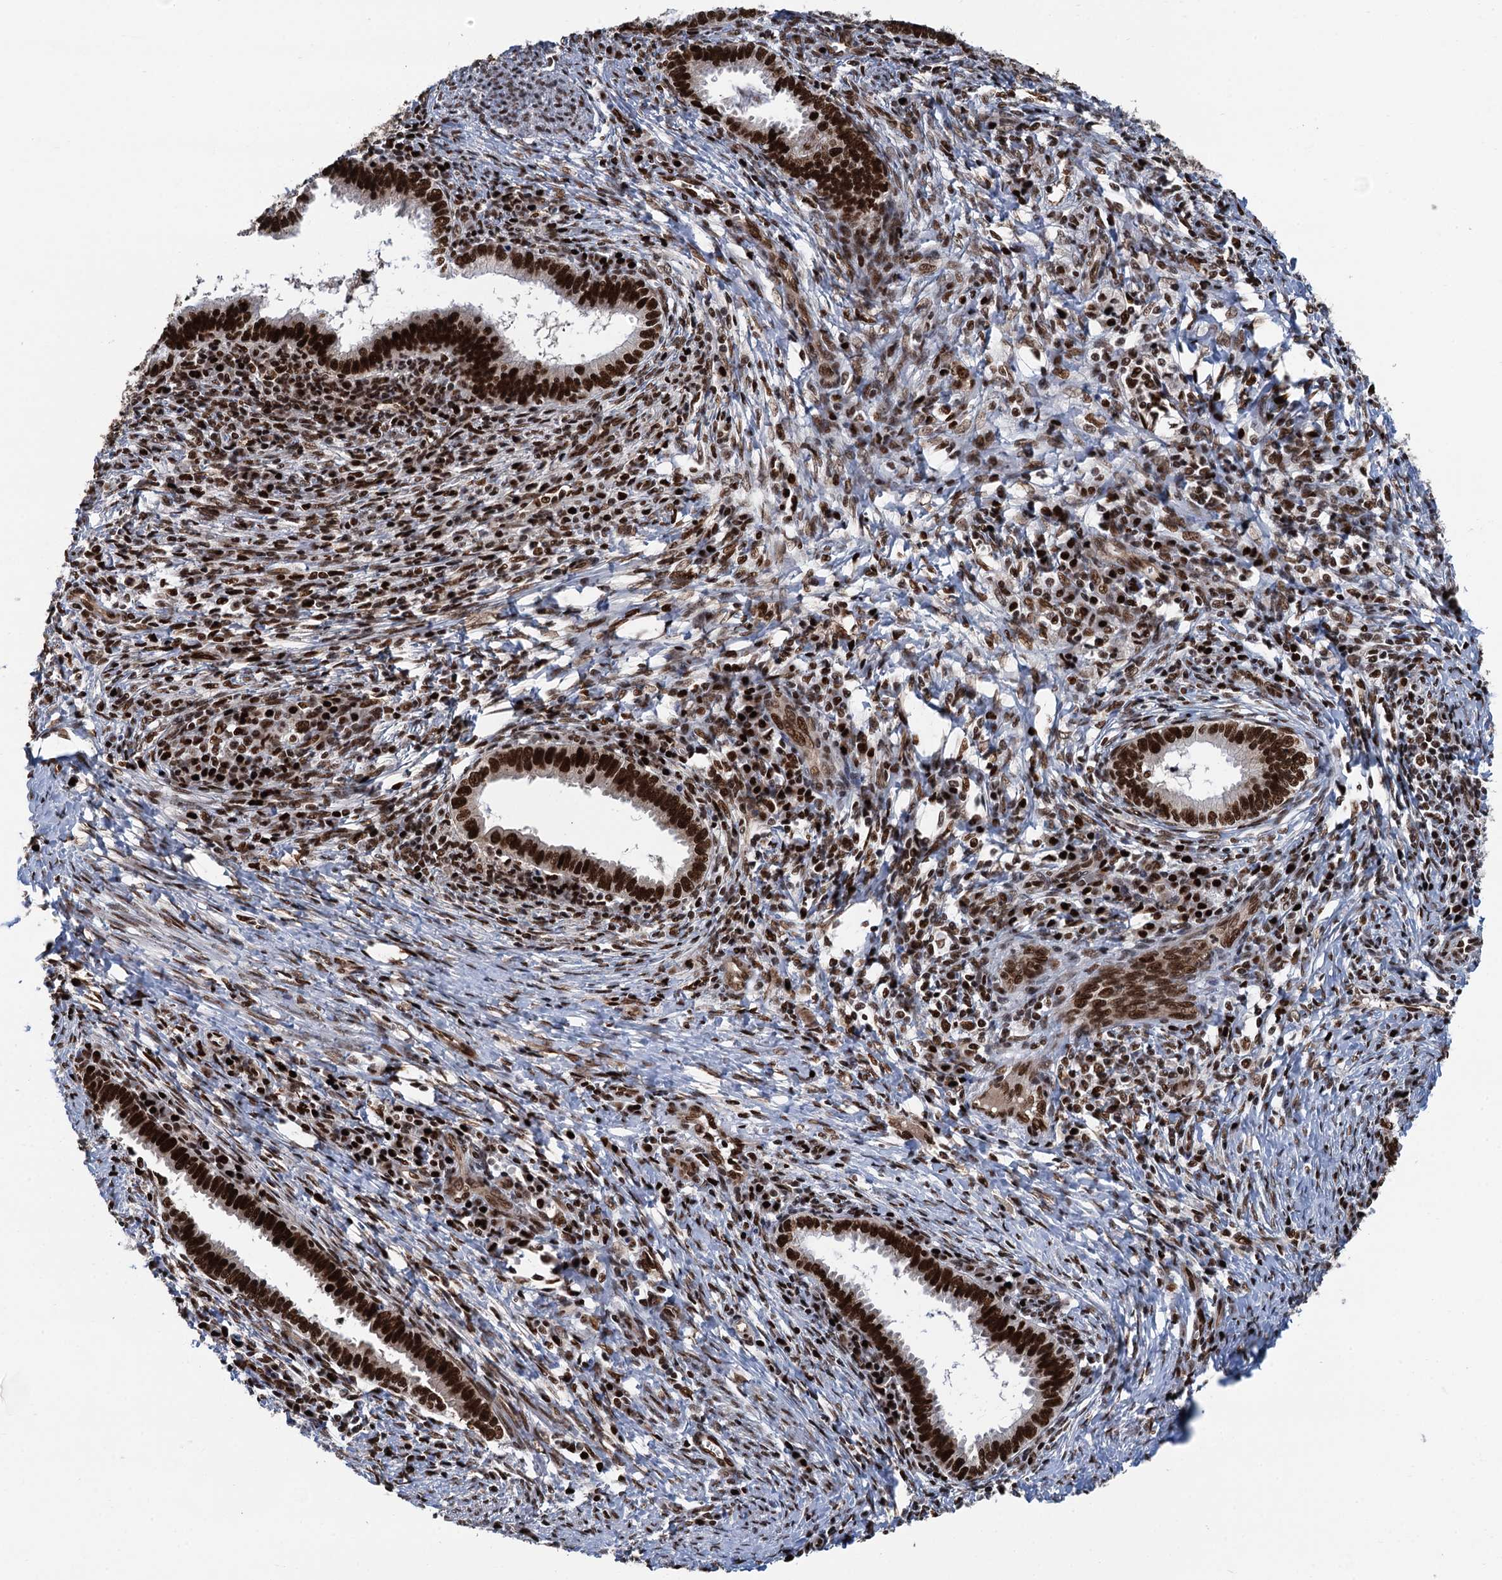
{"staining": {"intensity": "strong", "quantity": ">75%", "location": "nuclear"}, "tissue": "cervical cancer", "cell_type": "Tumor cells", "image_type": "cancer", "snomed": [{"axis": "morphology", "description": "Adenocarcinoma, NOS"}, {"axis": "topography", "description": "Cervix"}], "caption": "Protein staining demonstrates strong nuclear expression in approximately >75% of tumor cells in adenocarcinoma (cervical).", "gene": "PPP4R1", "patient": {"sex": "female", "age": 36}}